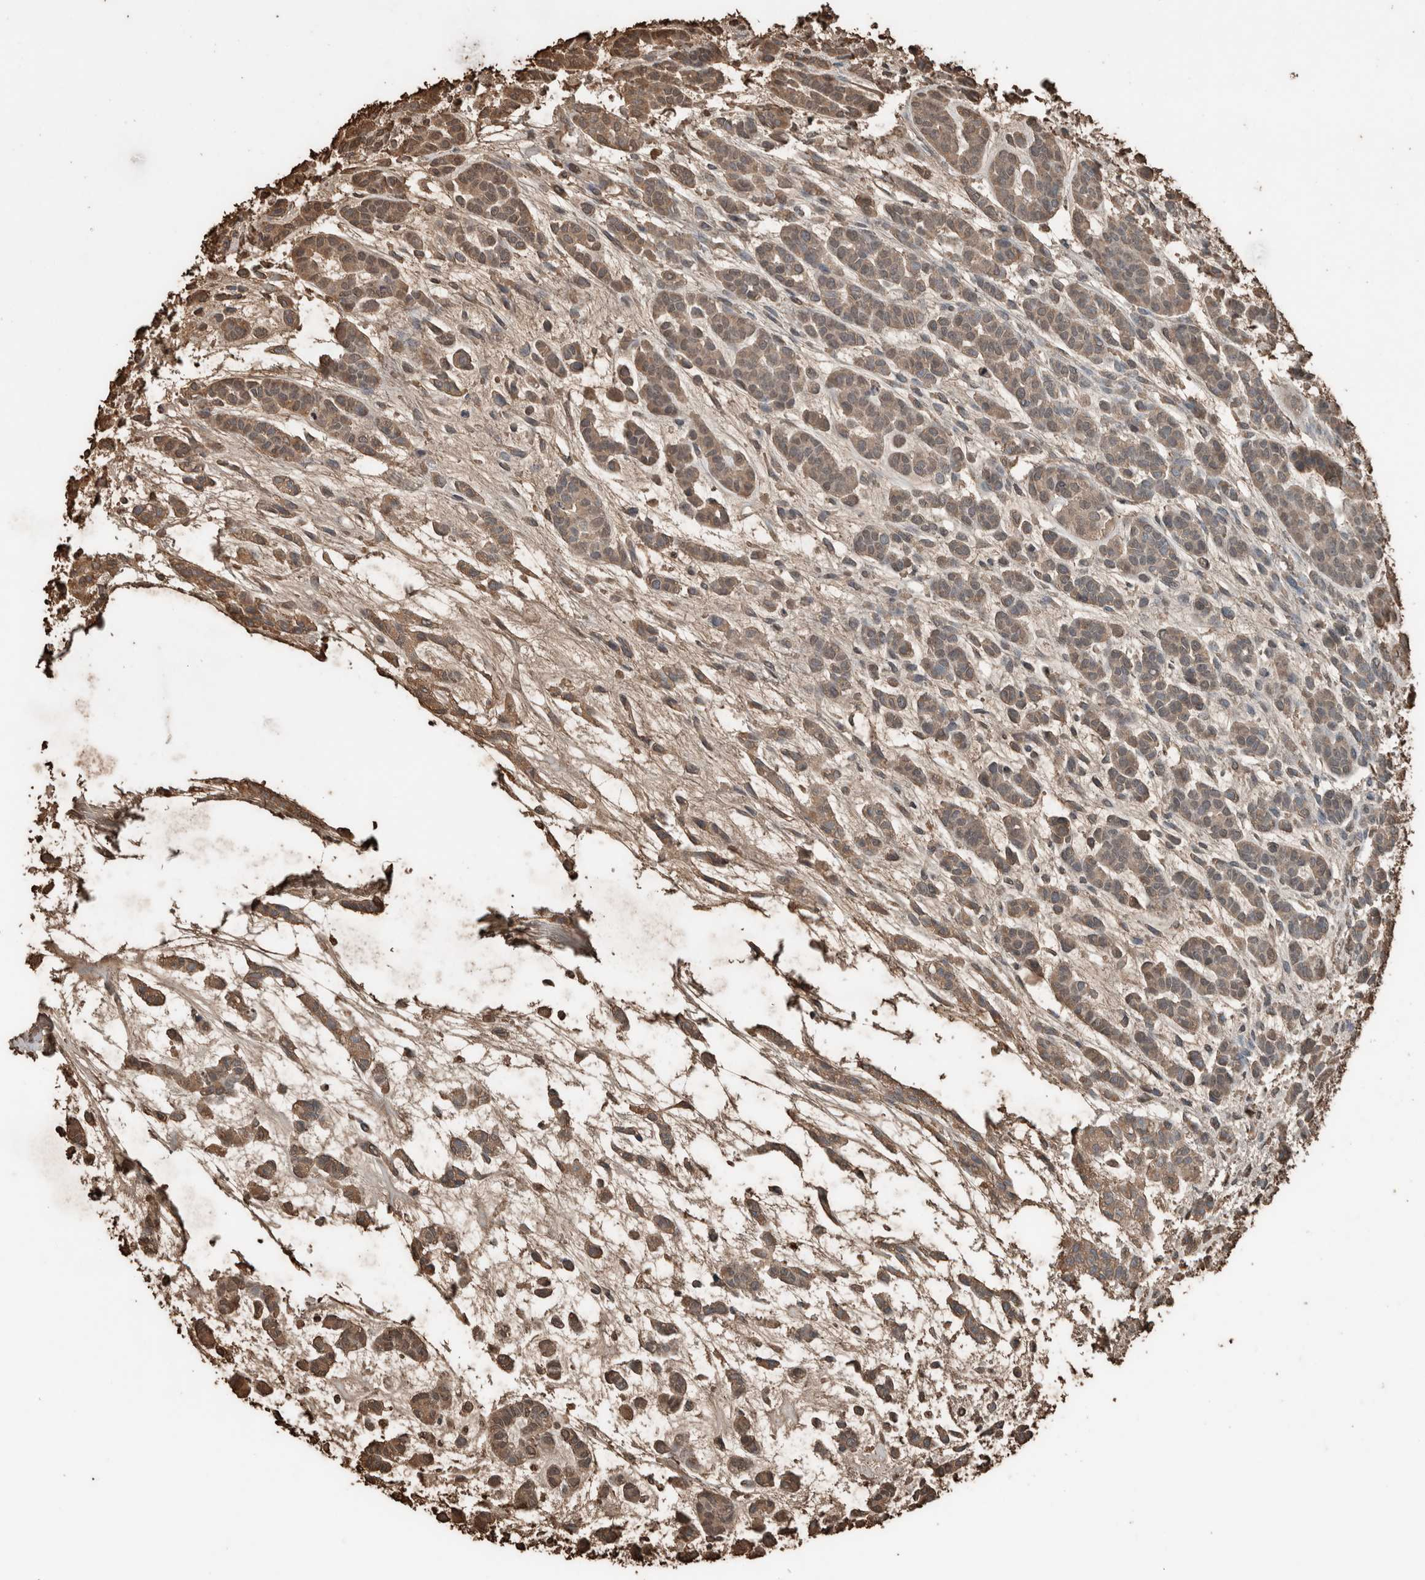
{"staining": {"intensity": "weak", "quantity": ">75%", "location": "cytoplasmic/membranous"}, "tissue": "head and neck cancer", "cell_type": "Tumor cells", "image_type": "cancer", "snomed": [{"axis": "morphology", "description": "Adenocarcinoma, NOS"}, {"axis": "morphology", "description": "Adenoma, NOS"}, {"axis": "topography", "description": "Head-Neck"}], "caption": "Immunohistochemistry (IHC) photomicrograph of head and neck cancer (adenoma) stained for a protein (brown), which displays low levels of weak cytoplasmic/membranous staining in about >75% of tumor cells.", "gene": "USP34", "patient": {"sex": "female", "age": 55}}